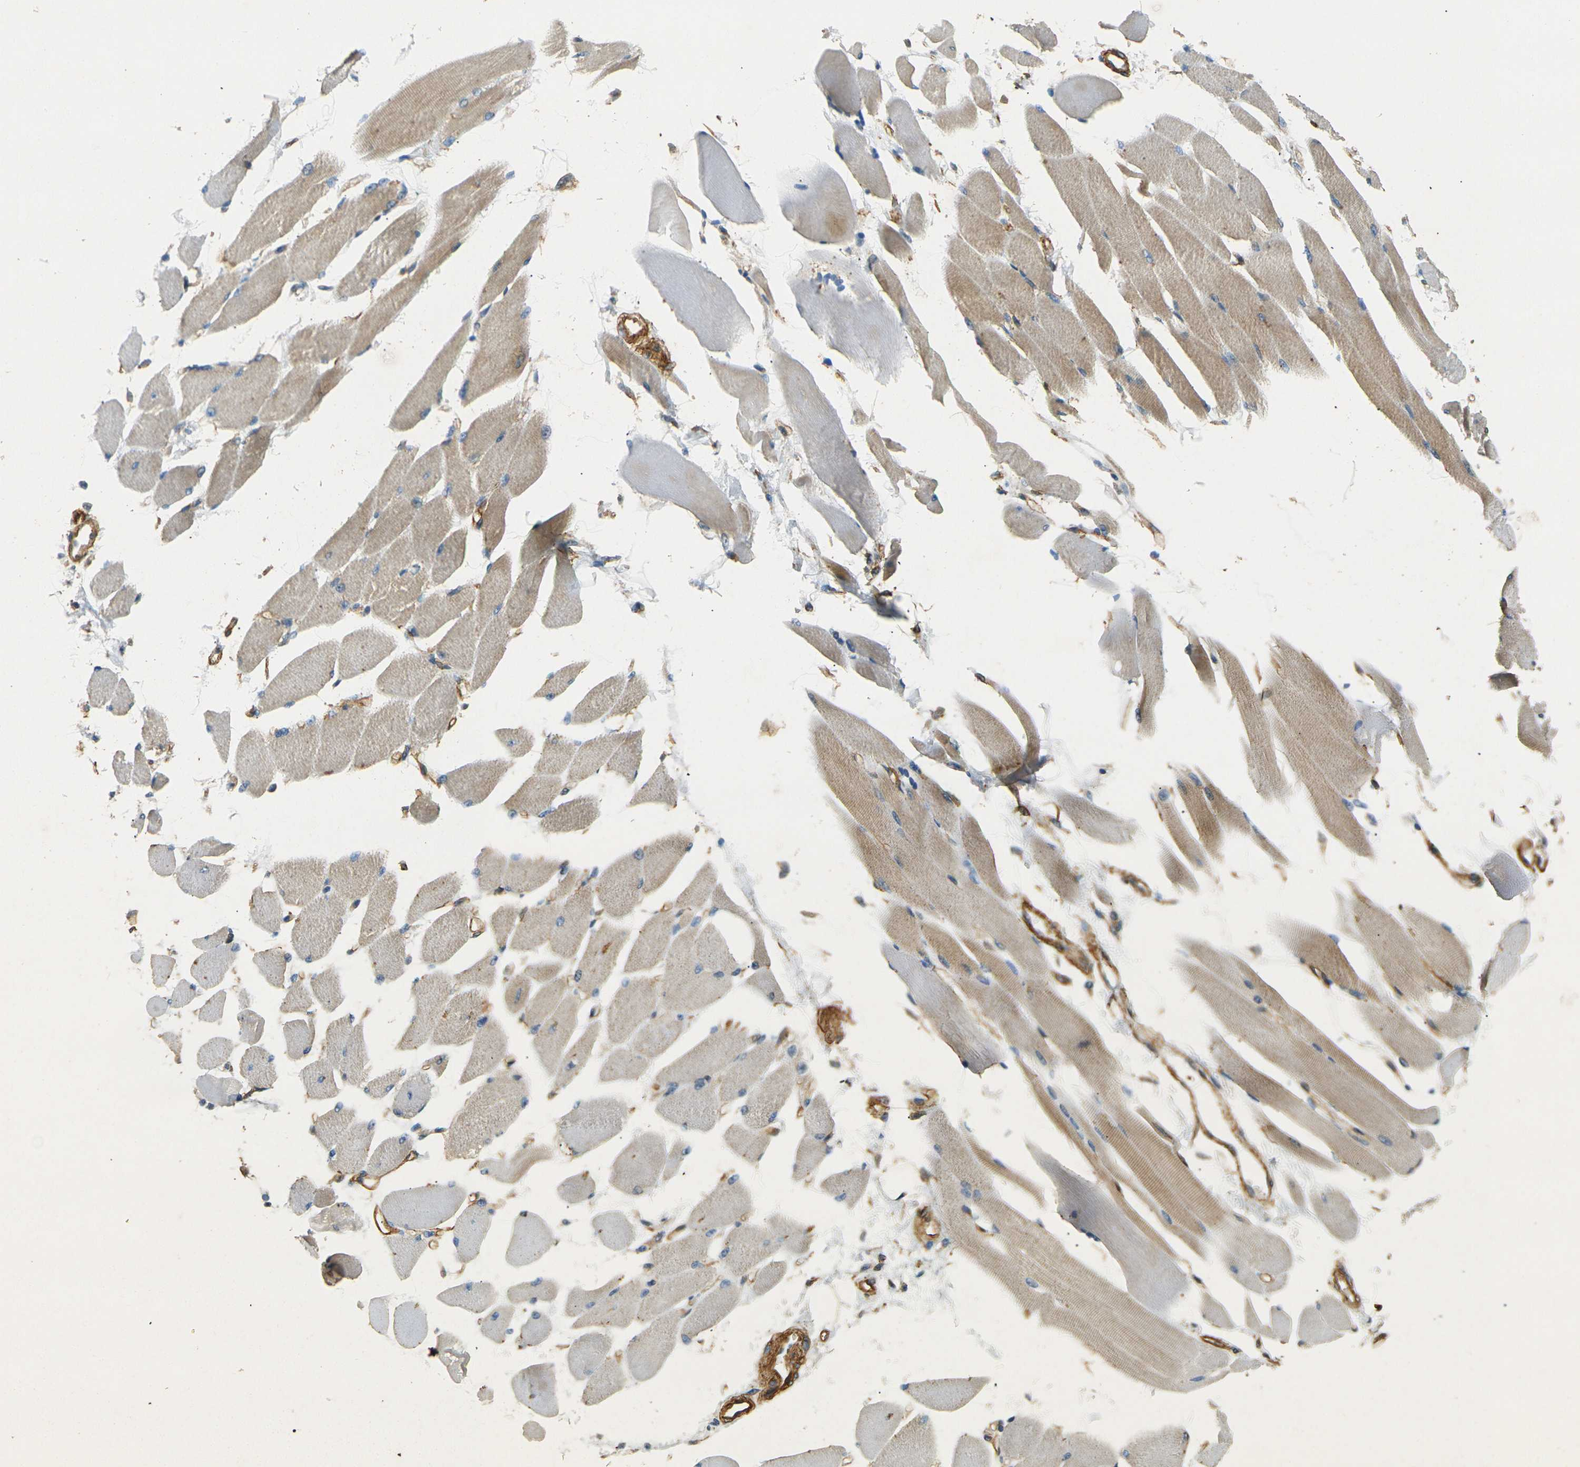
{"staining": {"intensity": "weak", "quantity": ">75%", "location": "cytoplasmic/membranous"}, "tissue": "skeletal muscle", "cell_type": "Myocytes", "image_type": "normal", "snomed": [{"axis": "morphology", "description": "Normal tissue, NOS"}, {"axis": "topography", "description": "Skeletal muscle"}, {"axis": "topography", "description": "Peripheral nerve tissue"}], "caption": "A high-resolution histopathology image shows IHC staining of normal skeletal muscle, which demonstrates weak cytoplasmic/membranous positivity in approximately >75% of myocytes.", "gene": "EPHA7", "patient": {"sex": "female", "age": 84}}